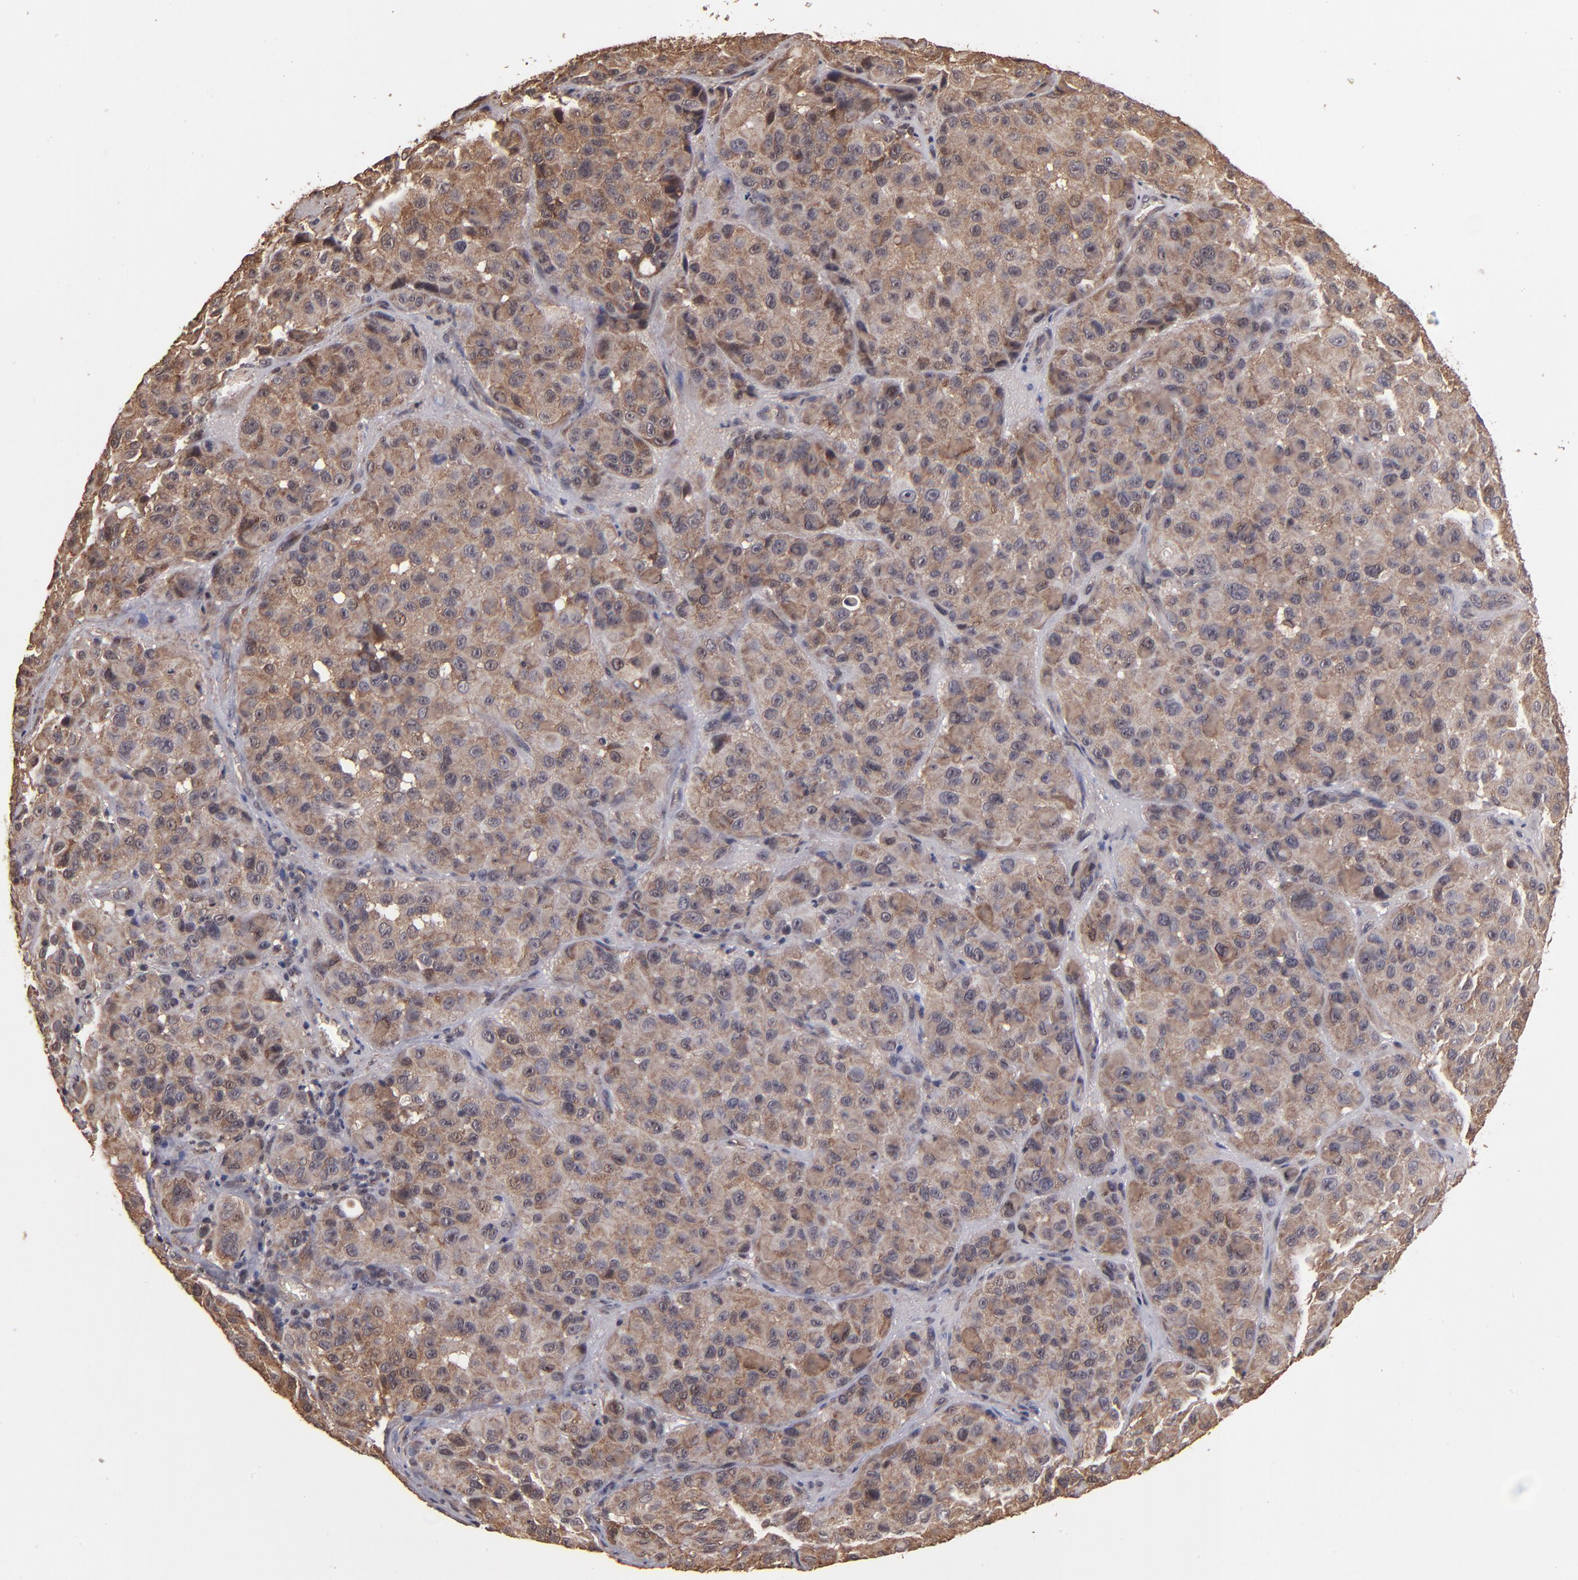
{"staining": {"intensity": "moderate", "quantity": ">75%", "location": "cytoplasmic/membranous"}, "tissue": "melanoma", "cell_type": "Tumor cells", "image_type": "cancer", "snomed": [{"axis": "morphology", "description": "Malignant melanoma, NOS"}, {"axis": "topography", "description": "Skin"}], "caption": "Melanoma tissue displays moderate cytoplasmic/membranous staining in about >75% of tumor cells", "gene": "NFE2L2", "patient": {"sex": "female", "age": 21}}